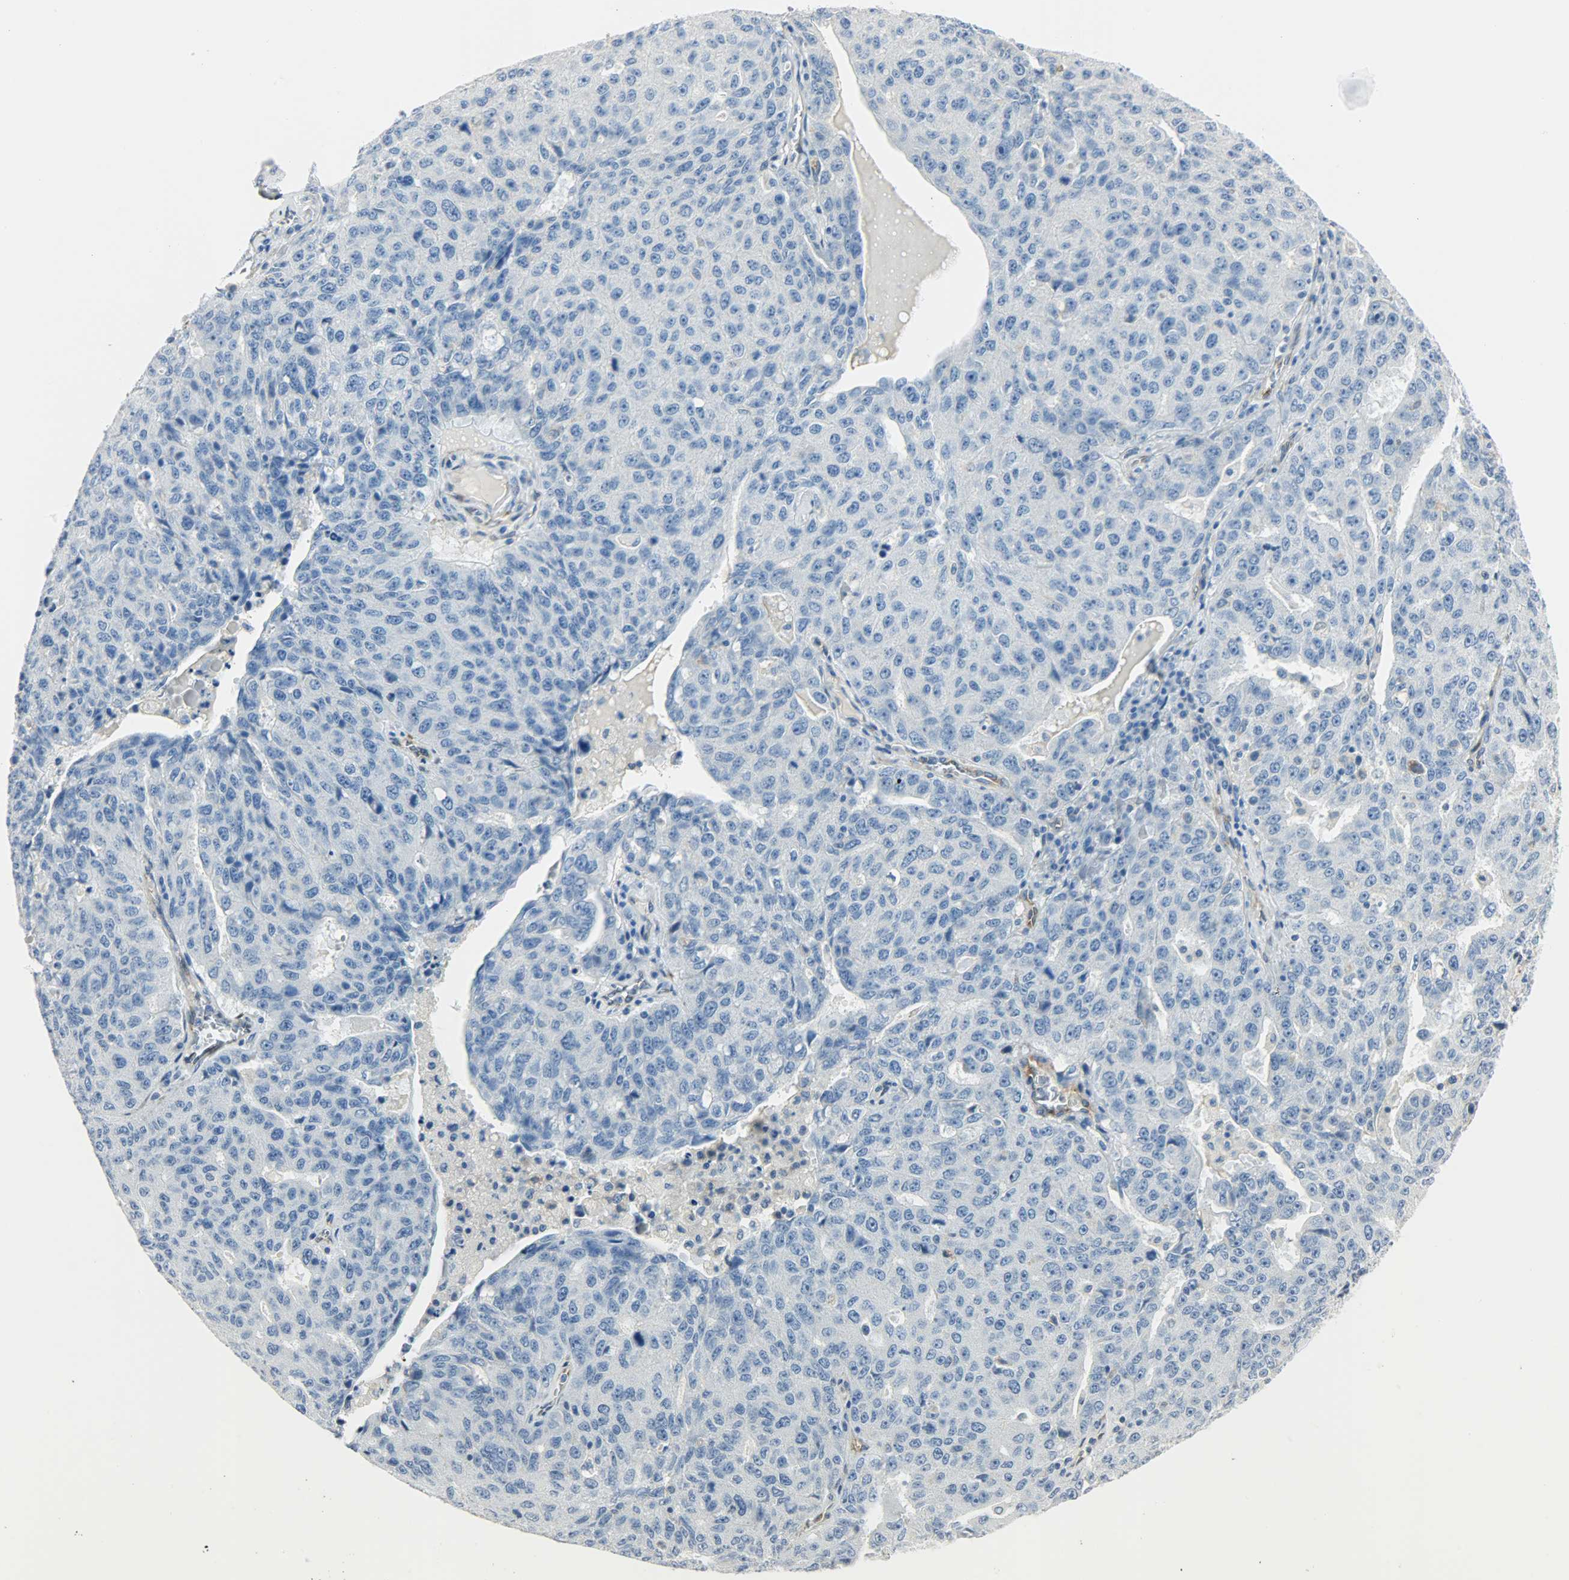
{"staining": {"intensity": "negative", "quantity": "none", "location": "none"}, "tissue": "ovarian cancer", "cell_type": "Tumor cells", "image_type": "cancer", "snomed": [{"axis": "morphology", "description": "Carcinoma, endometroid"}, {"axis": "topography", "description": "Ovary"}], "caption": "The immunohistochemistry (IHC) micrograph has no significant staining in tumor cells of ovarian cancer (endometroid carcinoma) tissue.", "gene": "PKD2", "patient": {"sex": "female", "age": 62}}